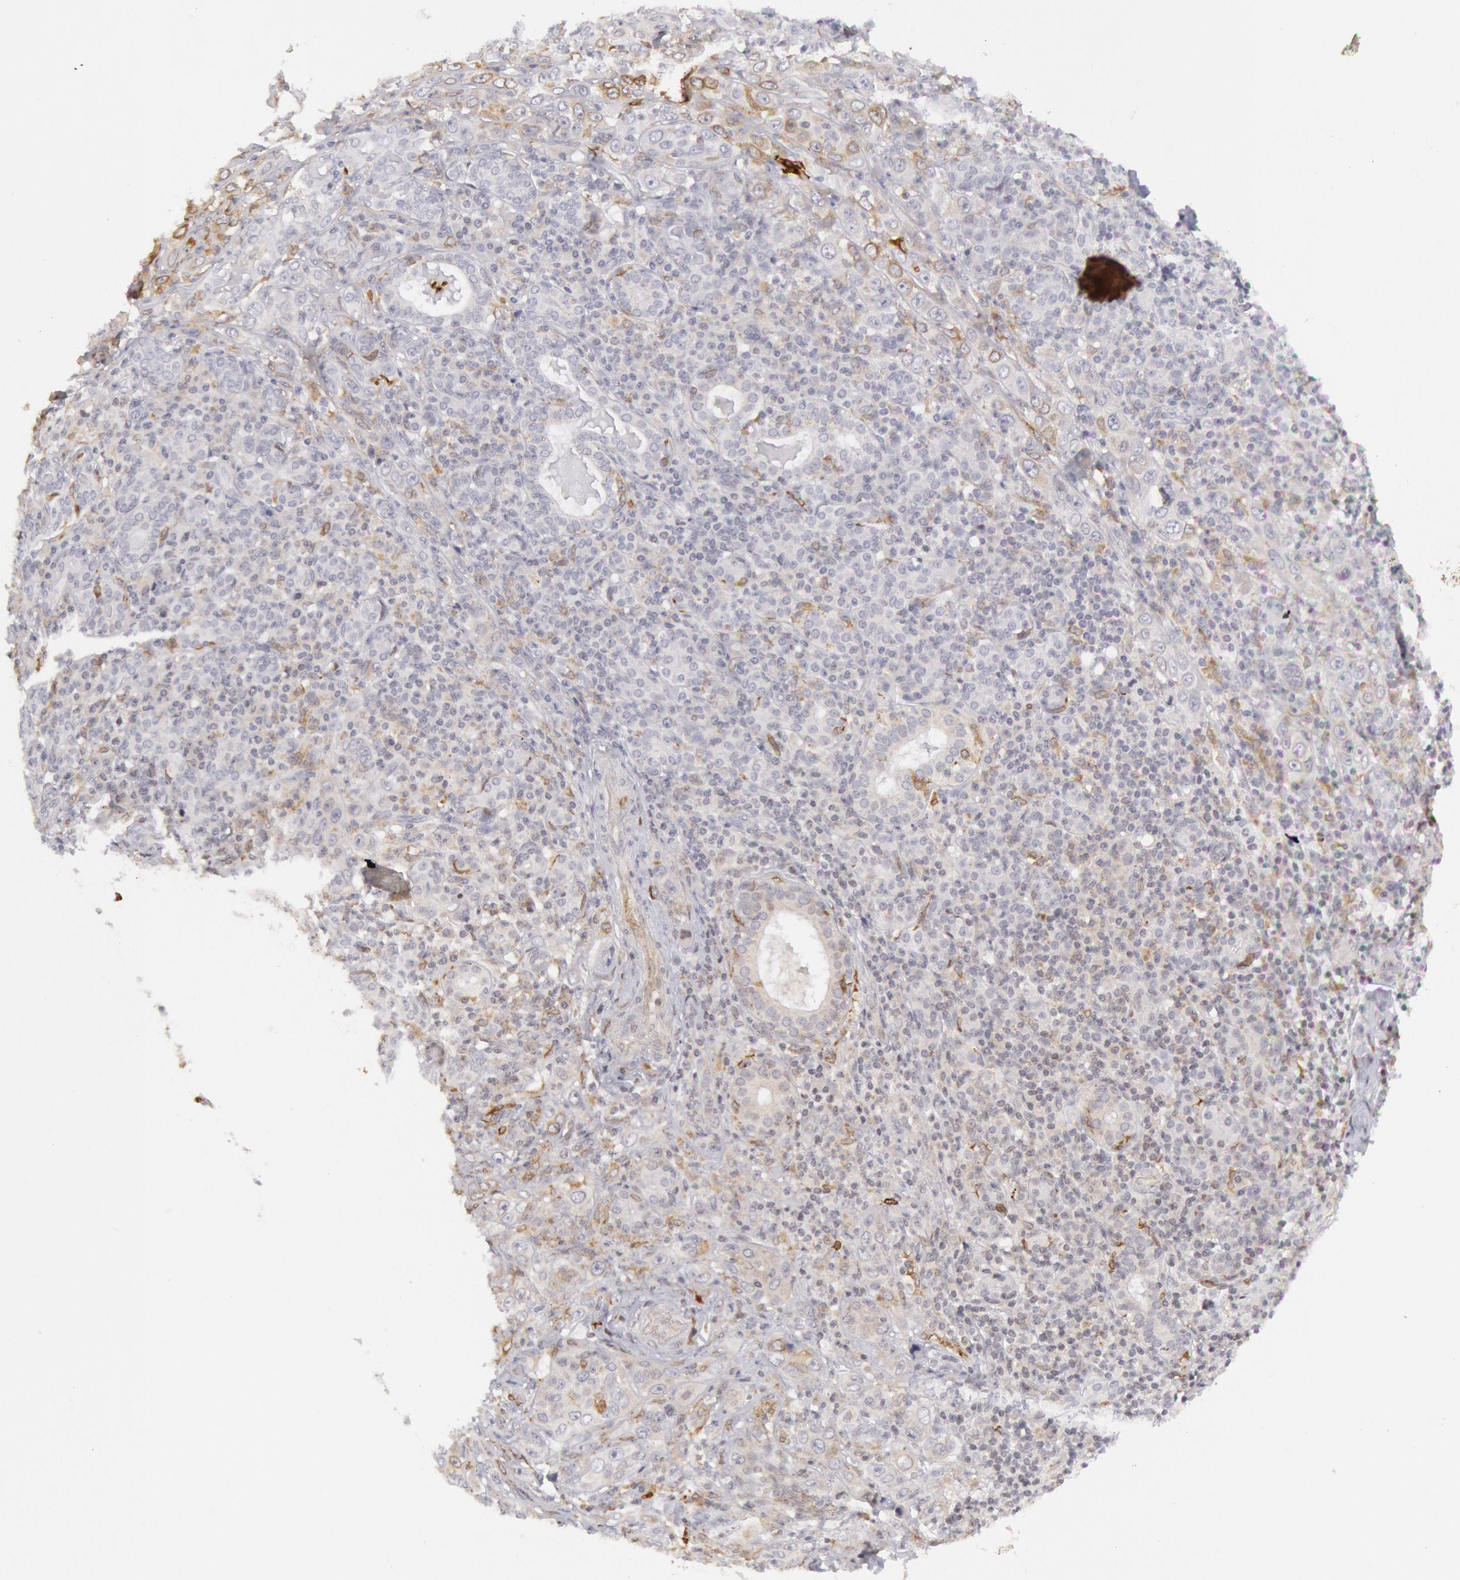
{"staining": {"intensity": "moderate", "quantity": "<25%", "location": "cytoplasmic/membranous"}, "tissue": "skin cancer", "cell_type": "Tumor cells", "image_type": "cancer", "snomed": [{"axis": "morphology", "description": "Squamous cell carcinoma, NOS"}, {"axis": "topography", "description": "Skin"}], "caption": "Immunohistochemical staining of skin cancer exhibits low levels of moderate cytoplasmic/membranous protein positivity in approximately <25% of tumor cells. (Brightfield microscopy of DAB IHC at high magnification).", "gene": "PTGS2", "patient": {"sex": "male", "age": 84}}